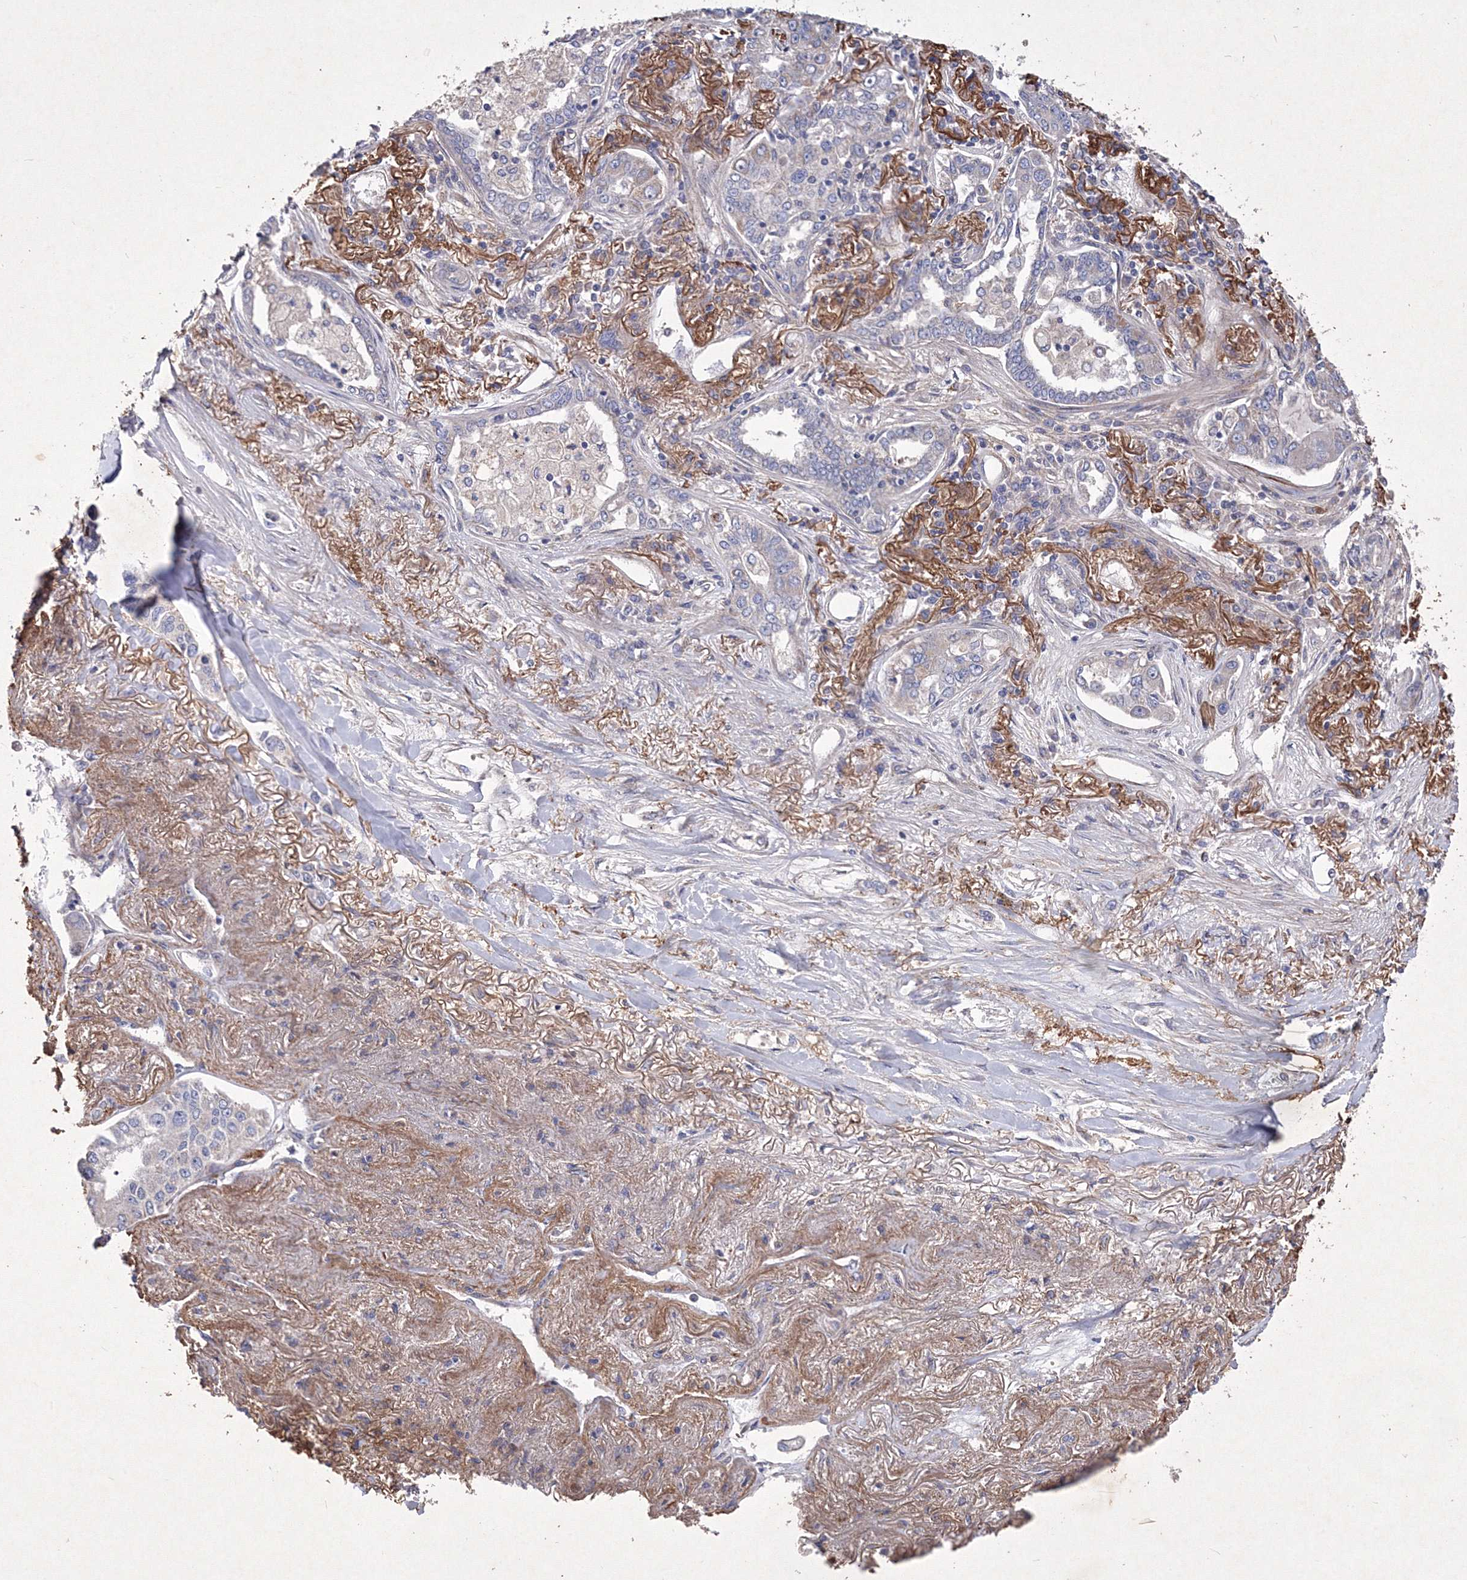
{"staining": {"intensity": "negative", "quantity": "none", "location": "none"}, "tissue": "lung cancer", "cell_type": "Tumor cells", "image_type": "cancer", "snomed": [{"axis": "morphology", "description": "Adenocarcinoma, NOS"}, {"axis": "topography", "description": "Lung"}], "caption": "The photomicrograph shows no significant positivity in tumor cells of lung cancer.", "gene": "SNX18", "patient": {"sex": "male", "age": 49}}